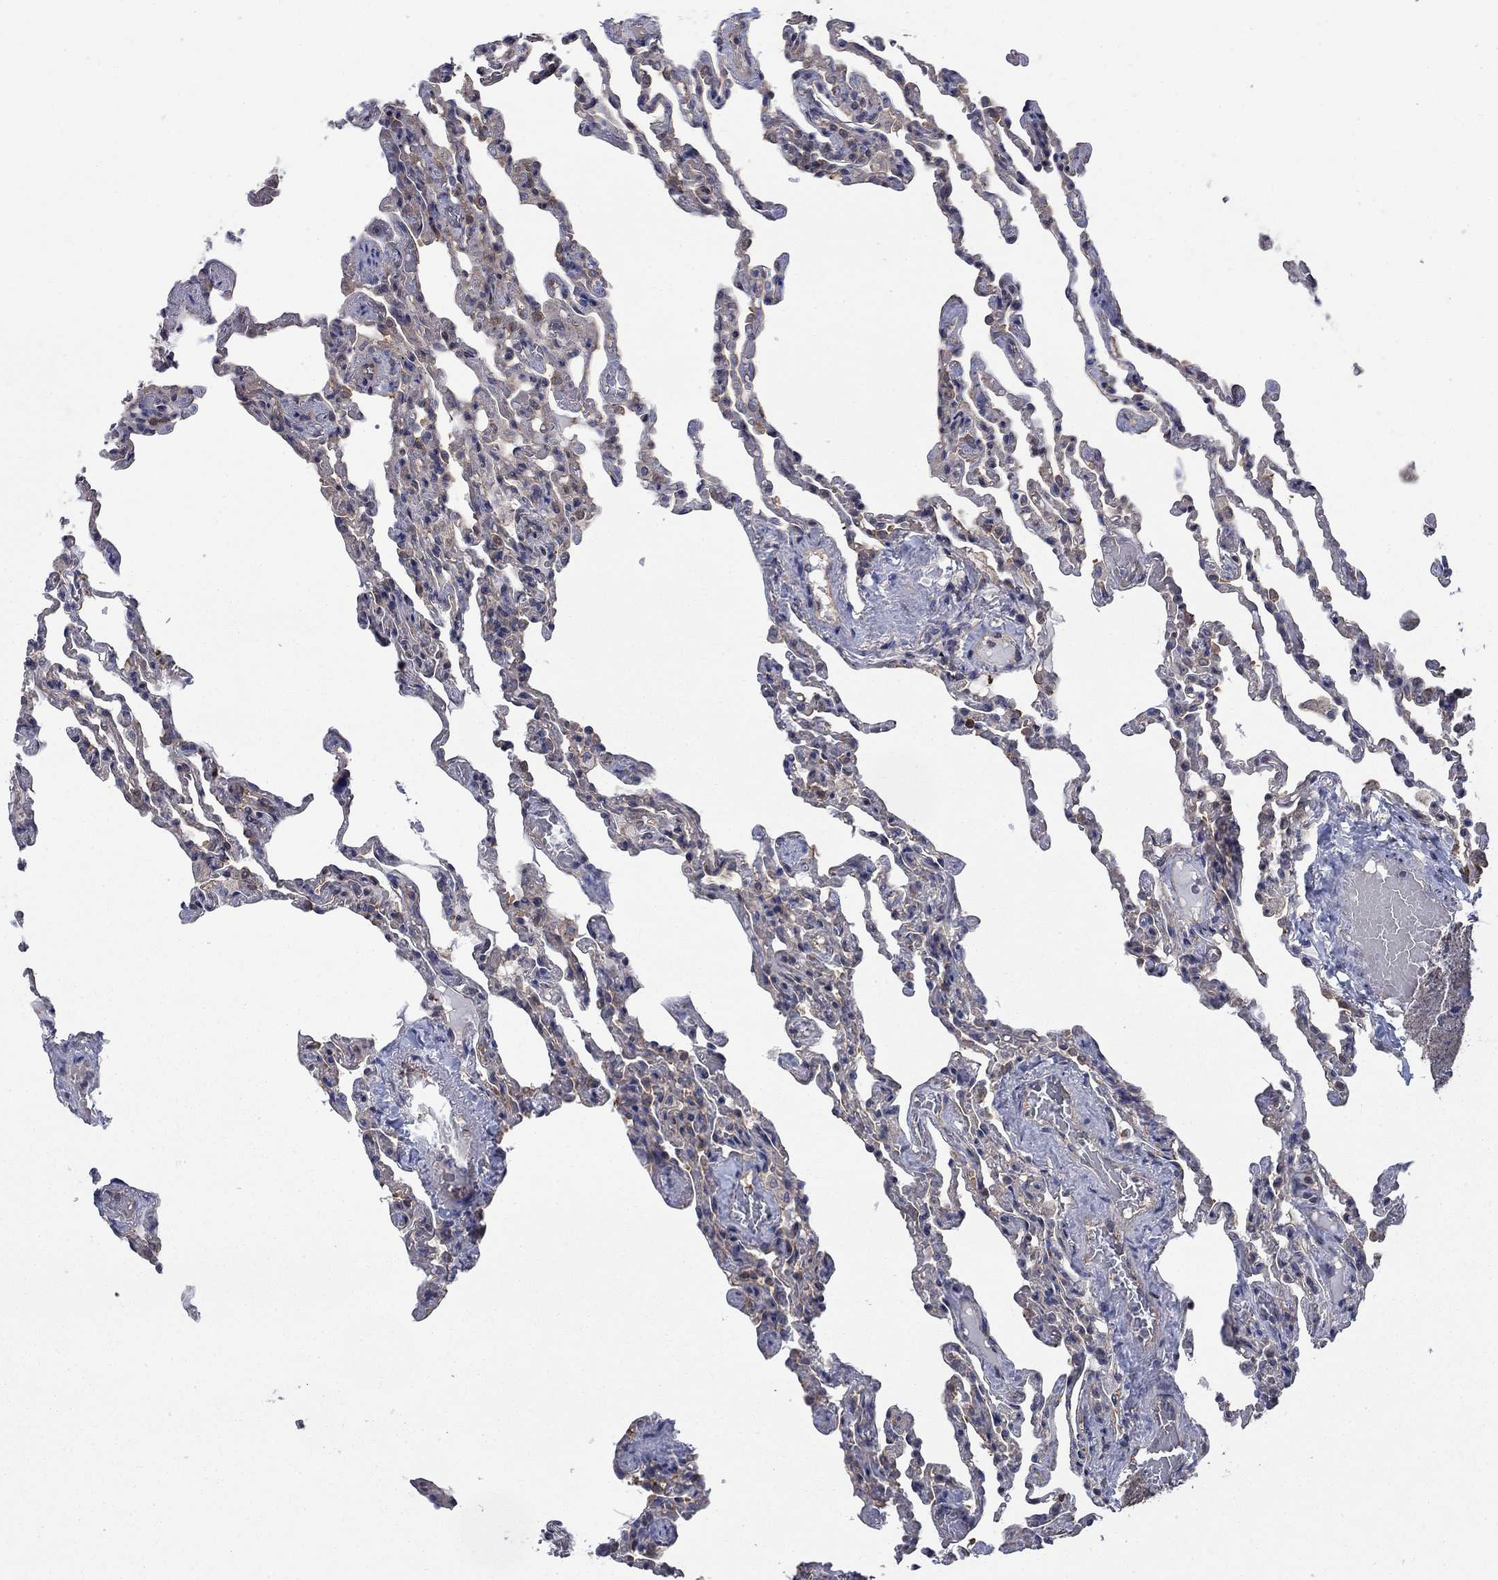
{"staining": {"intensity": "negative", "quantity": "none", "location": "none"}, "tissue": "lung", "cell_type": "Alveolar cells", "image_type": "normal", "snomed": [{"axis": "morphology", "description": "Normal tissue, NOS"}, {"axis": "topography", "description": "Lung"}], "caption": "This image is of normal lung stained with immunohistochemistry (IHC) to label a protein in brown with the nuclei are counter-stained blue. There is no expression in alveolar cells. The staining was performed using DAB (3,3'-diaminobenzidine) to visualize the protein expression in brown, while the nuclei were stained in blue with hematoxylin (Magnification: 20x).", "gene": "PDZD2", "patient": {"sex": "female", "age": 43}}